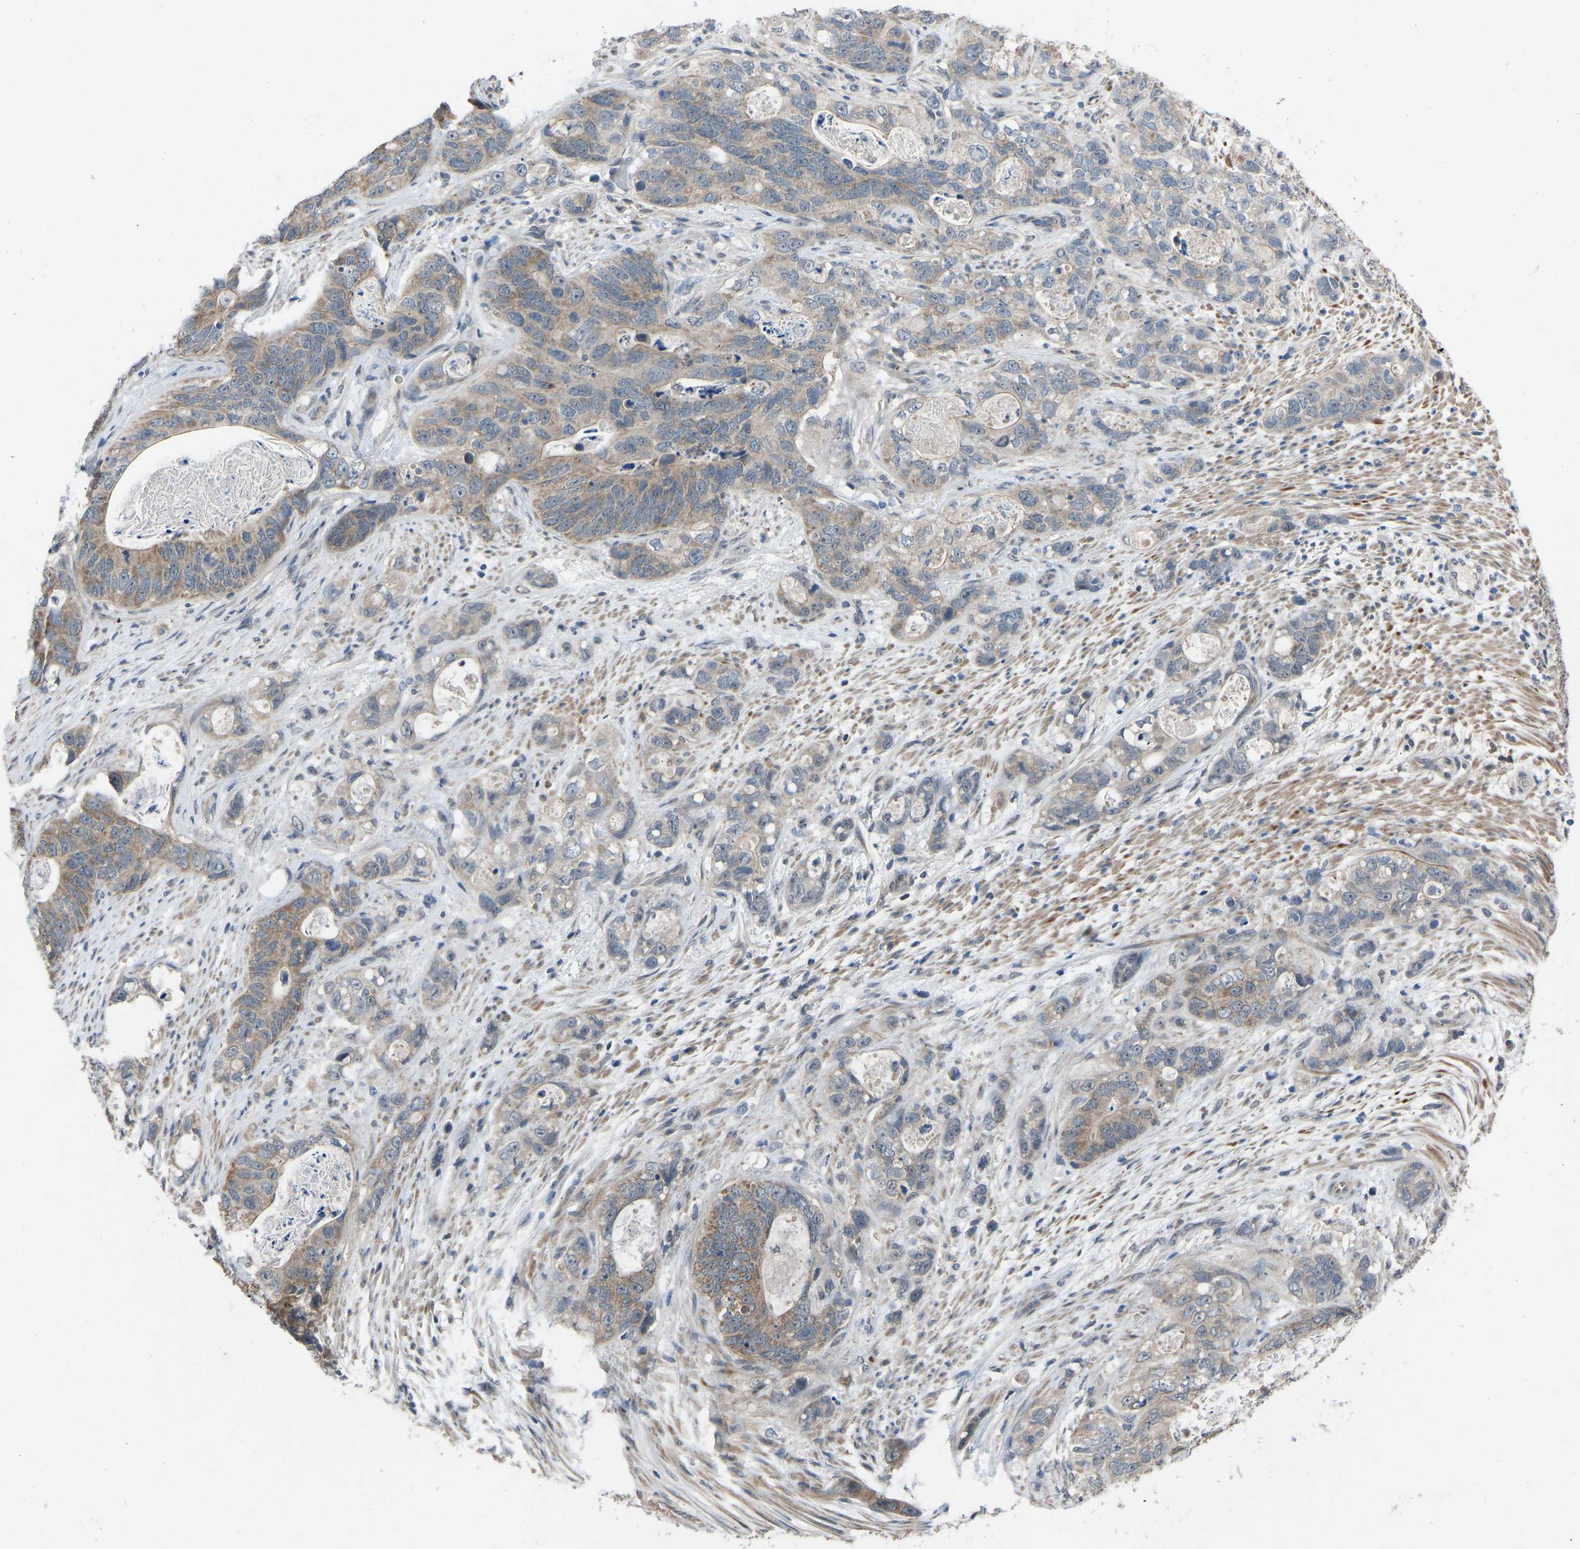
{"staining": {"intensity": "moderate", "quantity": ">75%", "location": "cytoplasmic/membranous"}, "tissue": "stomach cancer", "cell_type": "Tumor cells", "image_type": "cancer", "snomed": [{"axis": "morphology", "description": "Normal tissue, NOS"}, {"axis": "morphology", "description": "Adenocarcinoma, NOS"}, {"axis": "topography", "description": "Stomach"}], "caption": "Protein expression analysis of human stomach cancer reveals moderate cytoplasmic/membranous positivity in about >75% of tumor cells.", "gene": "CDK2AP1", "patient": {"sex": "female", "age": 89}}